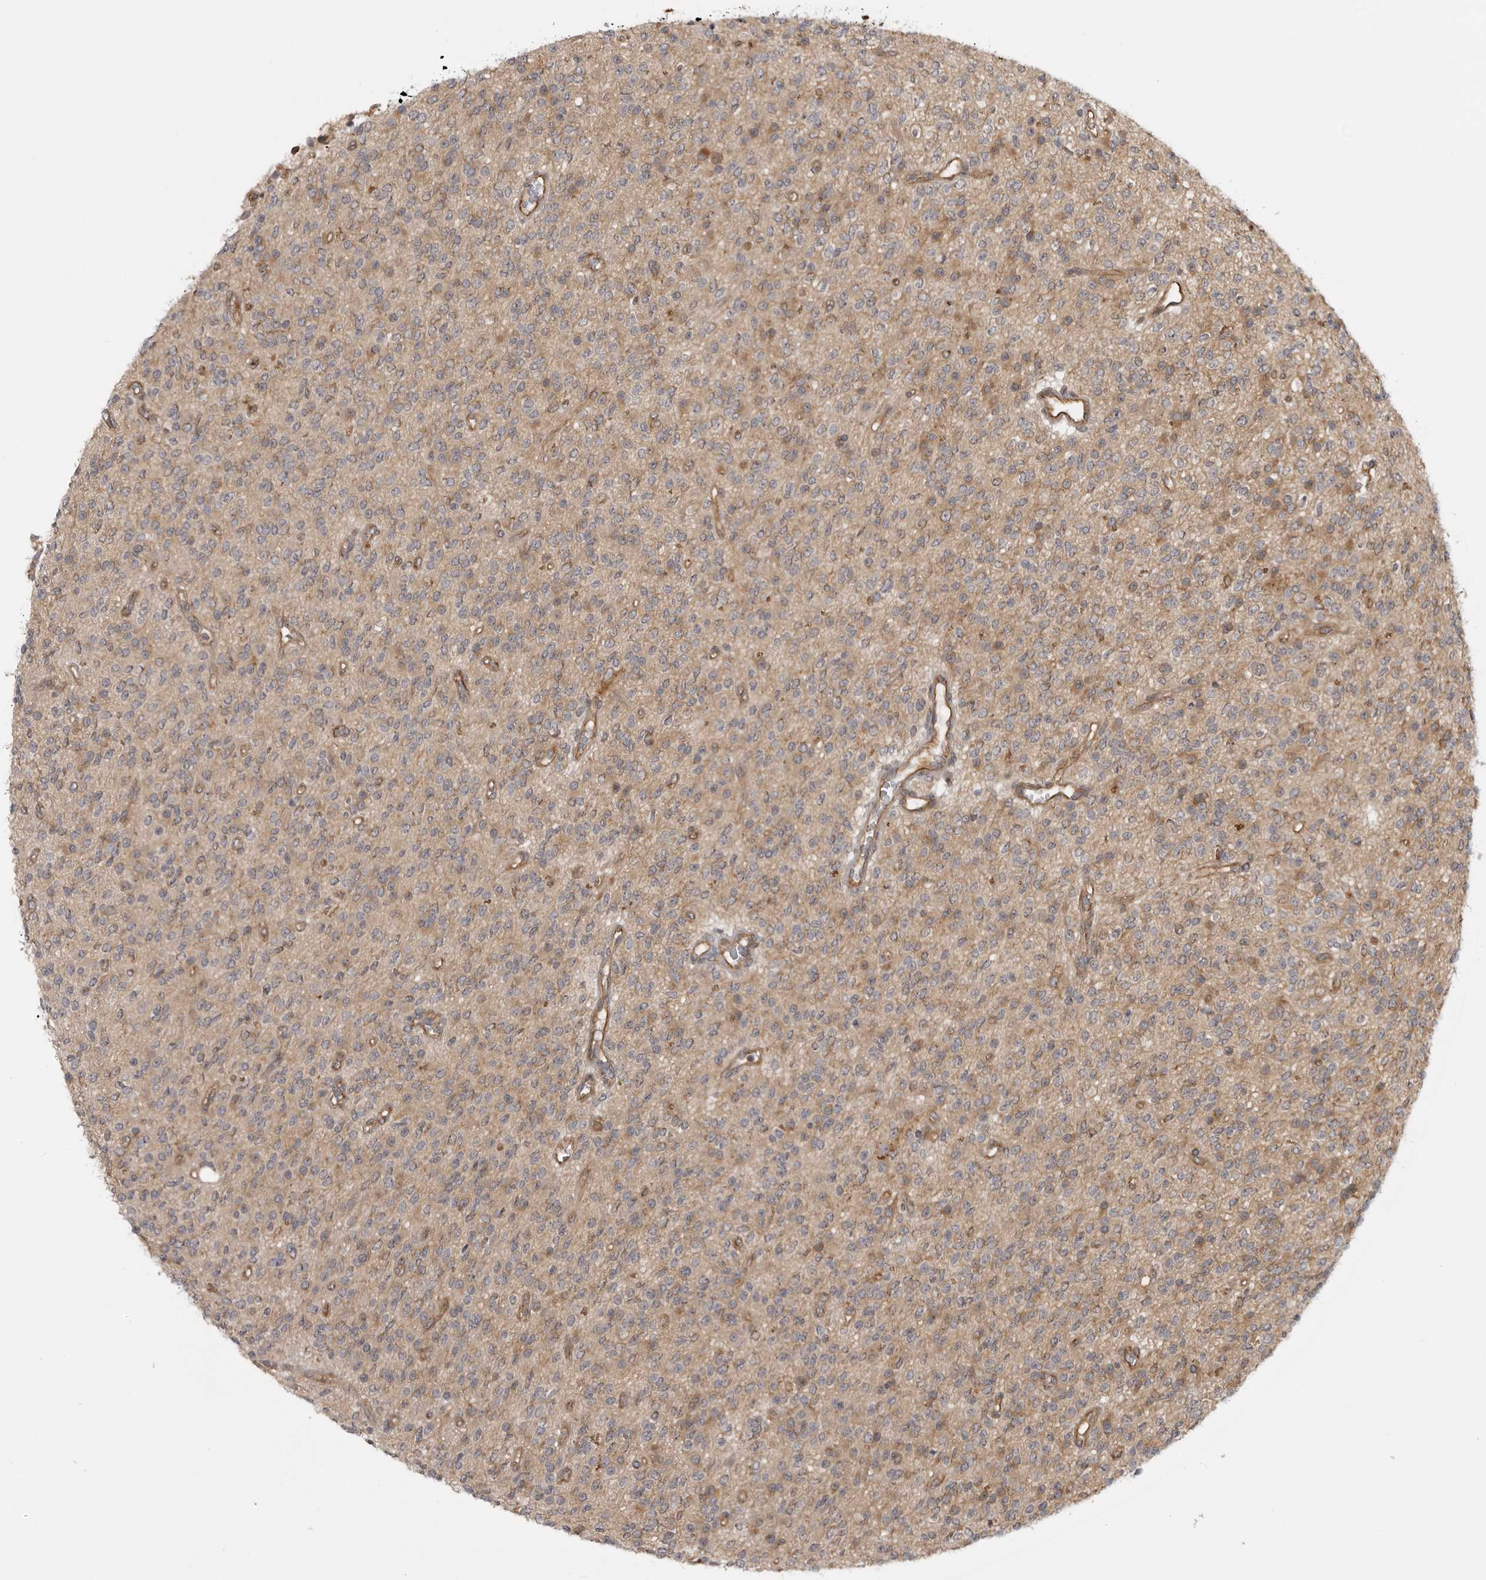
{"staining": {"intensity": "weak", "quantity": "25%-75%", "location": "cytoplasmic/membranous"}, "tissue": "glioma", "cell_type": "Tumor cells", "image_type": "cancer", "snomed": [{"axis": "morphology", "description": "Glioma, malignant, High grade"}, {"axis": "topography", "description": "Brain"}], "caption": "Malignant glioma (high-grade) stained with immunohistochemistry (IHC) reveals weak cytoplasmic/membranous positivity in about 25%-75% of tumor cells. (DAB = brown stain, brightfield microscopy at high magnification).", "gene": "LRRC45", "patient": {"sex": "male", "age": 34}}